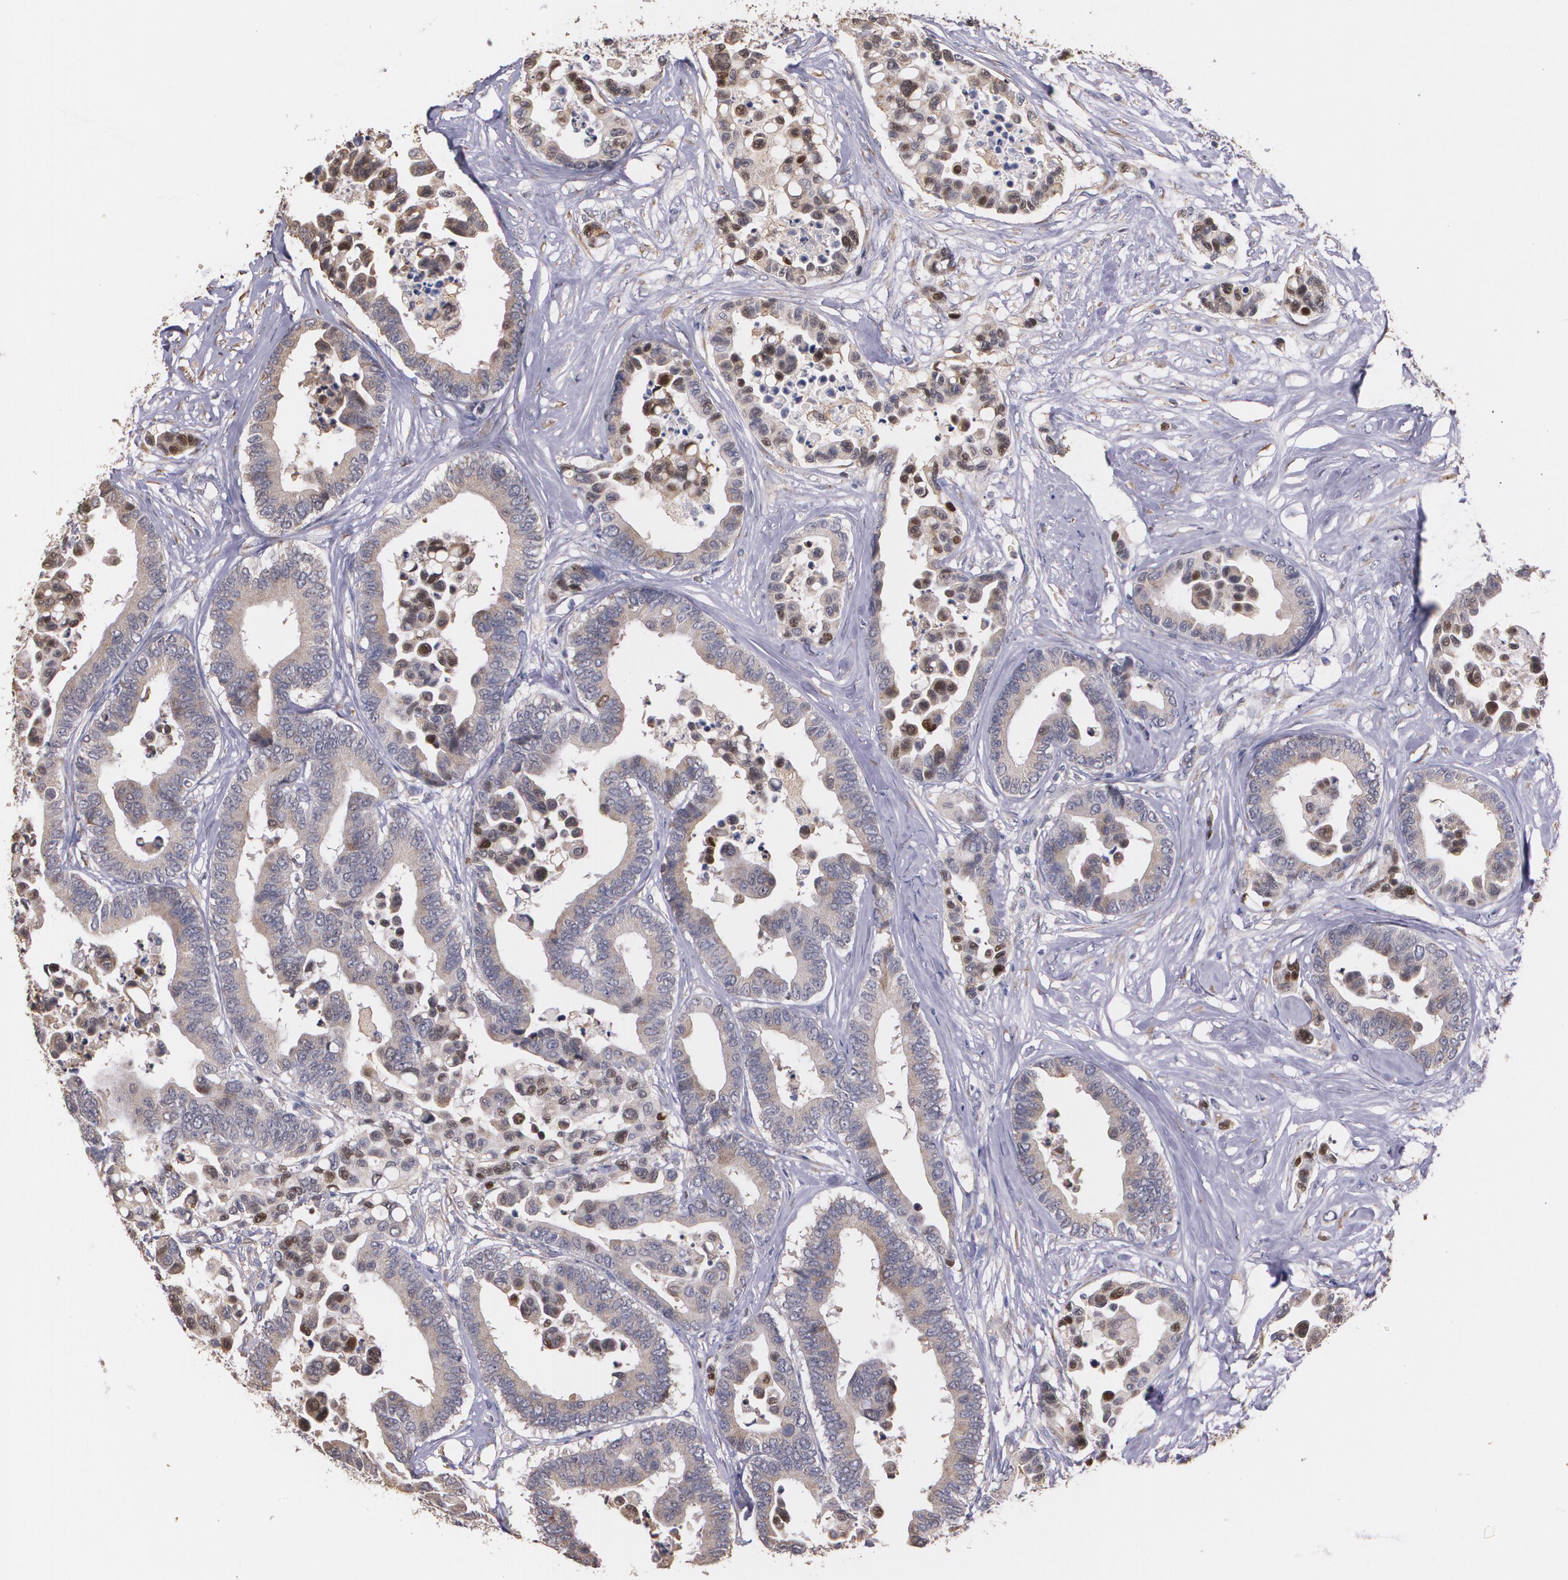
{"staining": {"intensity": "moderate", "quantity": ">75%", "location": "cytoplasmic/membranous"}, "tissue": "colorectal cancer", "cell_type": "Tumor cells", "image_type": "cancer", "snomed": [{"axis": "morphology", "description": "Adenocarcinoma, NOS"}, {"axis": "topography", "description": "Colon"}], "caption": "Adenocarcinoma (colorectal) stained for a protein exhibits moderate cytoplasmic/membranous positivity in tumor cells.", "gene": "ATF3", "patient": {"sex": "male", "age": 82}}